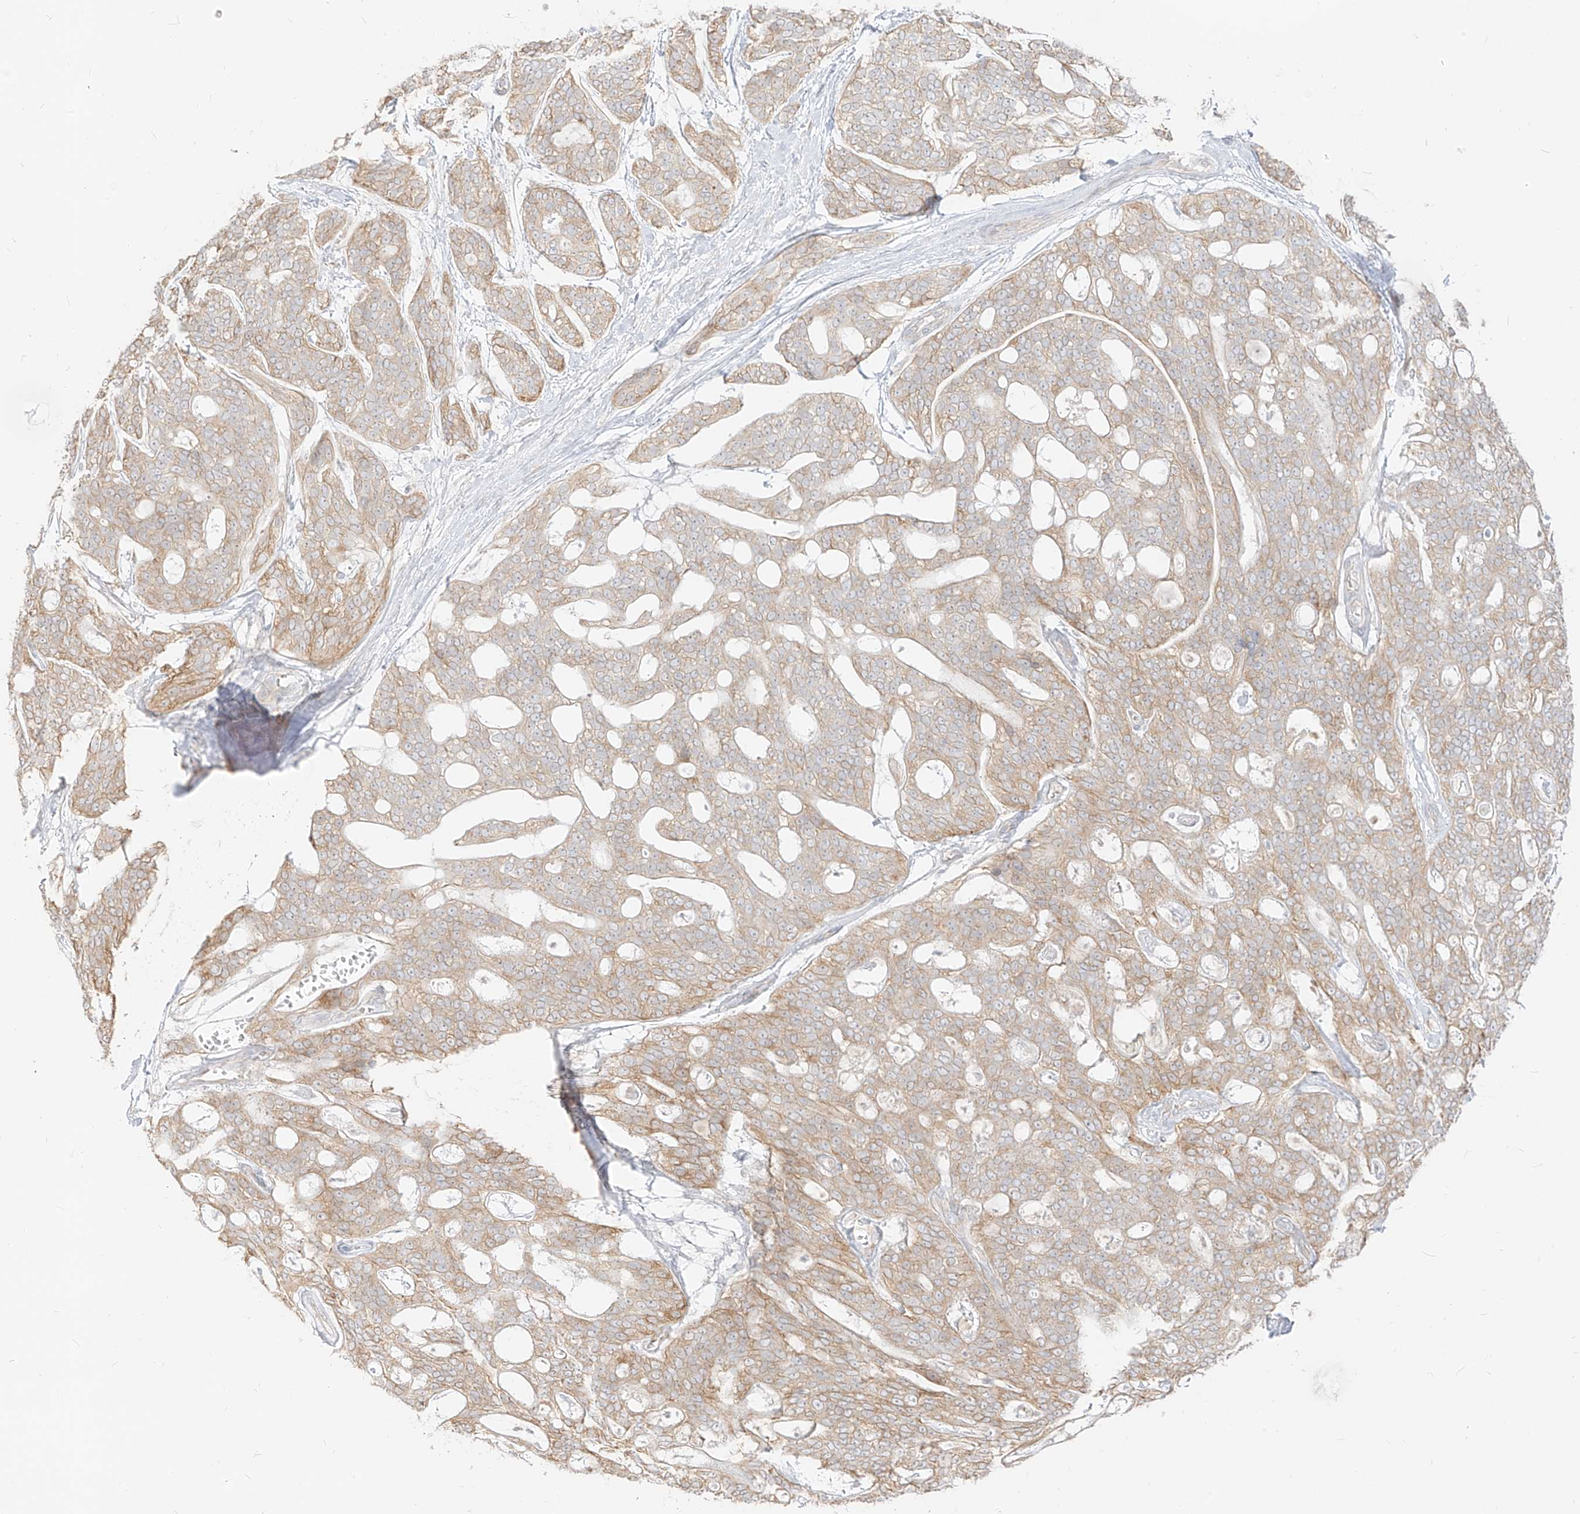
{"staining": {"intensity": "weak", "quantity": "25%-75%", "location": "cytoplasmic/membranous"}, "tissue": "head and neck cancer", "cell_type": "Tumor cells", "image_type": "cancer", "snomed": [{"axis": "morphology", "description": "Adenocarcinoma, NOS"}, {"axis": "topography", "description": "Head-Neck"}], "caption": "This micrograph exhibits immunohistochemistry (IHC) staining of human head and neck adenocarcinoma, with low weak cytoplasmic/membranous staining in approximately 25%-75% of tumor cells.", "gene": "ZIM3", "patient": {"sex": "male", "age": 66}}